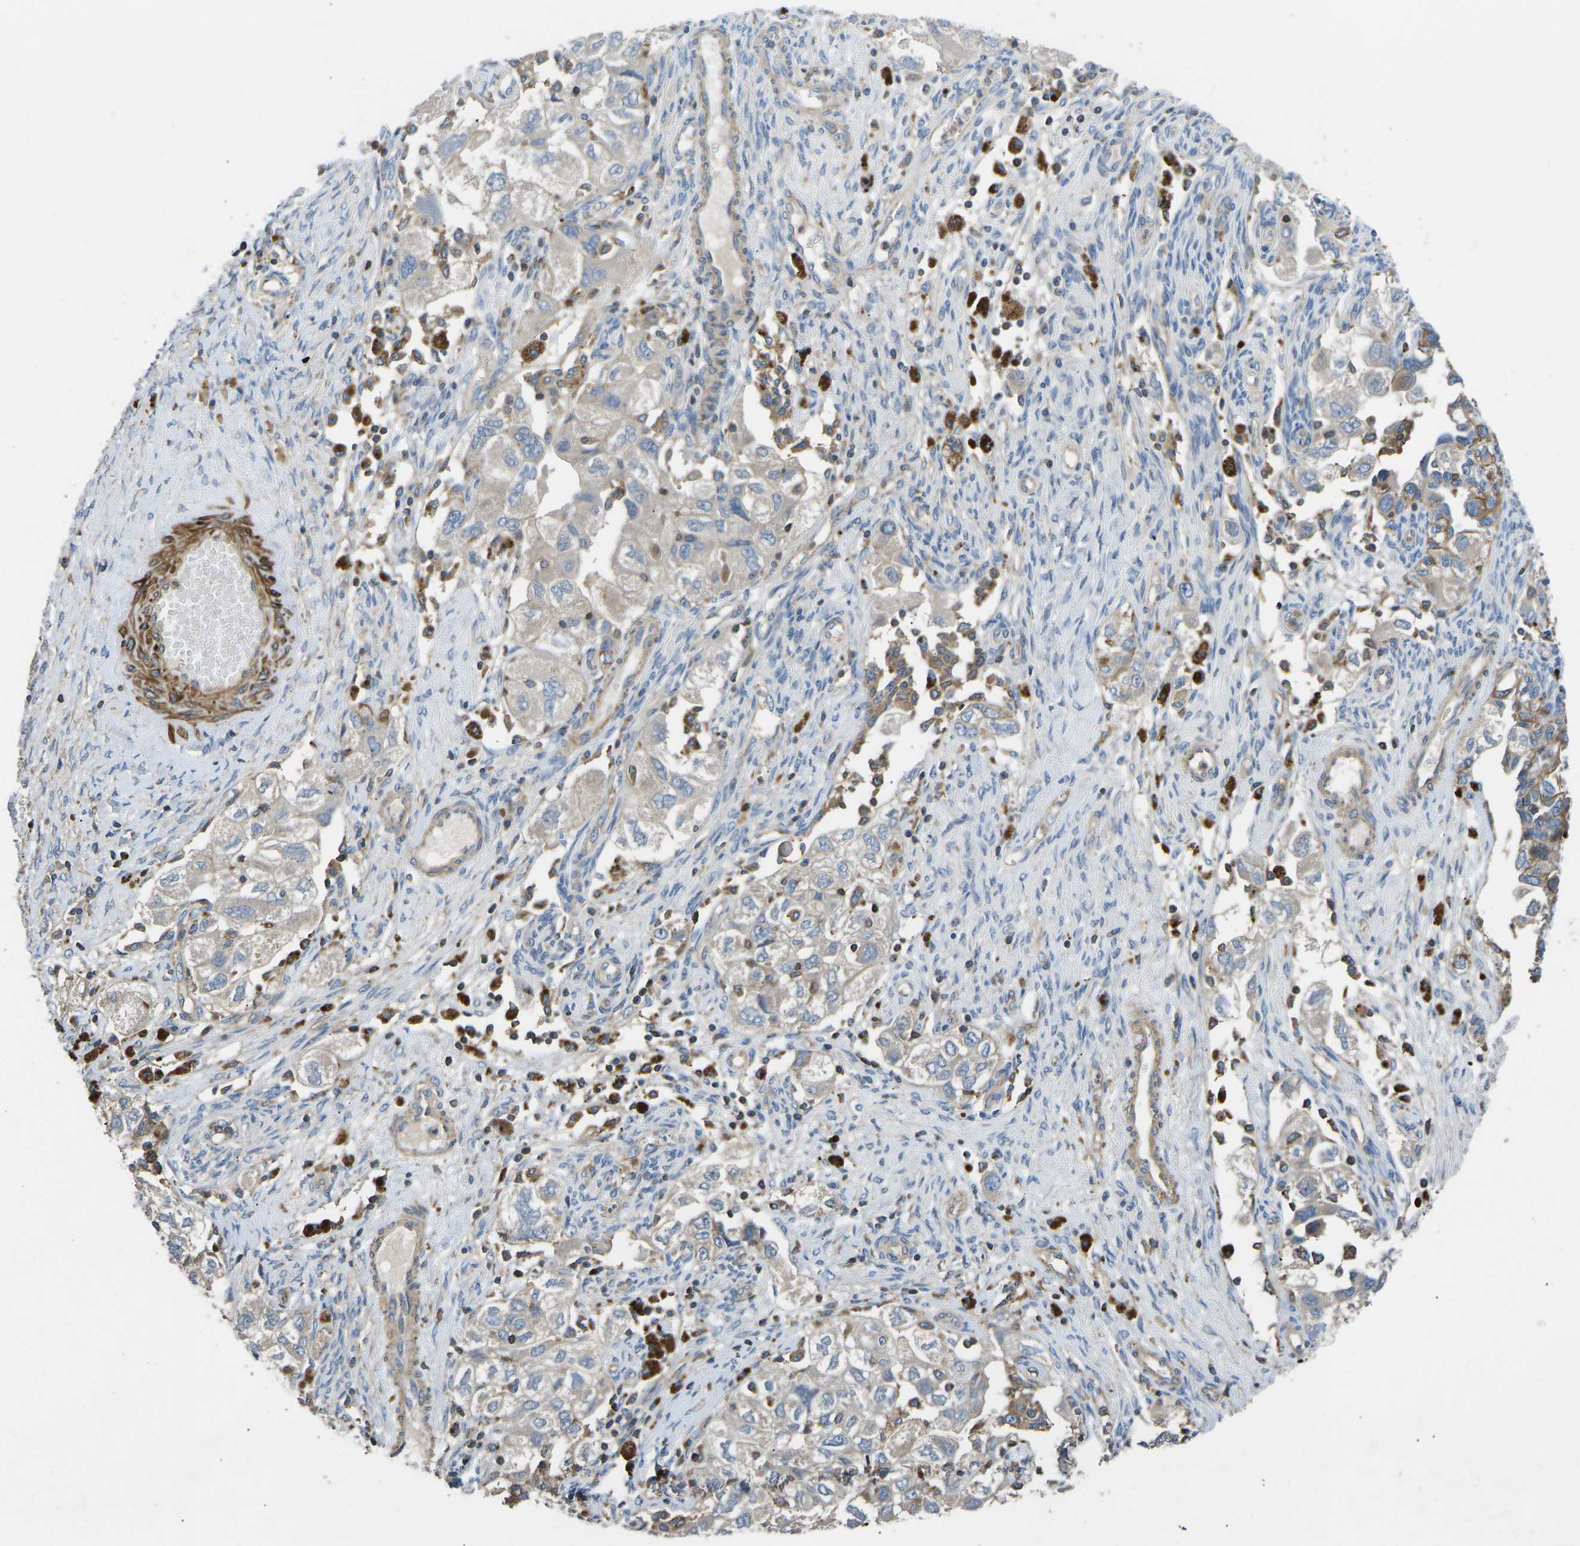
{"staining": {"intensity": "negative", "quantity": "none", "location": "none"}, "tissue": "ovarian cancer", "cell_type": "Tumor cells", "image_type": "cancer", "snomed": [{"axis": "morphology", "description": "Carcinoma, NOS"}, {"axis": "morphology", "description": "Cystadenocarcinoma, serous, NOS"}, {"axis": "topography", "description": "Ovary"}], "caption": "Tumor cells show no significant protein expression in ovarian serous cystadenocarcinoma.", "gene": "KCNJ15", "patient": {"sex": "female", "age": 69}}